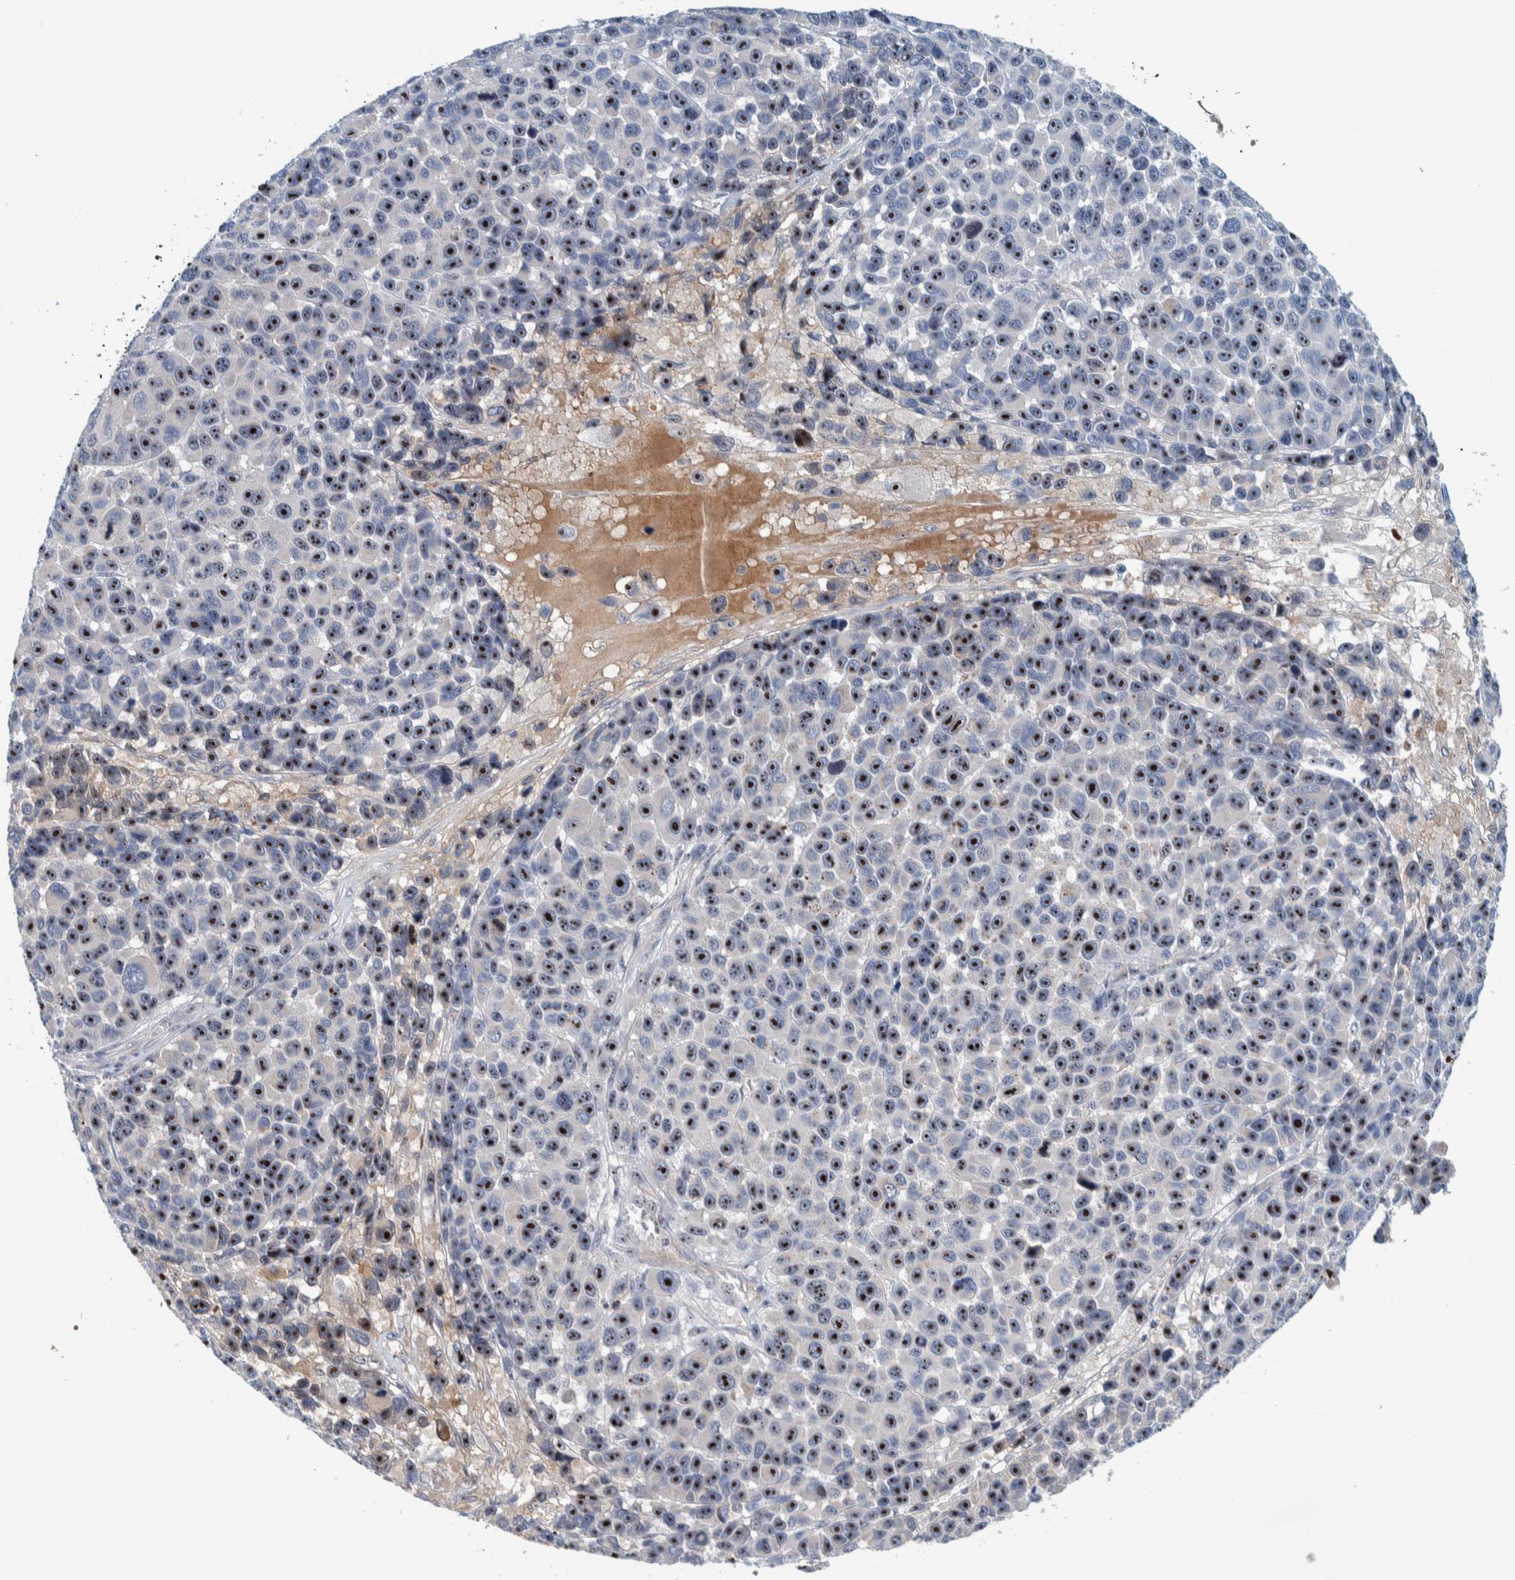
{"staining": {"intensity": "strong", "quantity": ">75%", "location": "nuclear"}, "tissue": "melanoma", "cell_type": "Tumor cells", "image_type": "cancer", "snomed": [{"axis": "morphology", "description": "Malignant melanoma, NOS"}, {"axis": "topography", "description": "Skin"}], "caption": "Approximately >75% of tumor cells in malignant melanoma reveal strong nuclear protein staining as visualized by brown immunohistochemical staining.", "gene": "NOL11", "patient": {"sex": "male", "age": 53}}